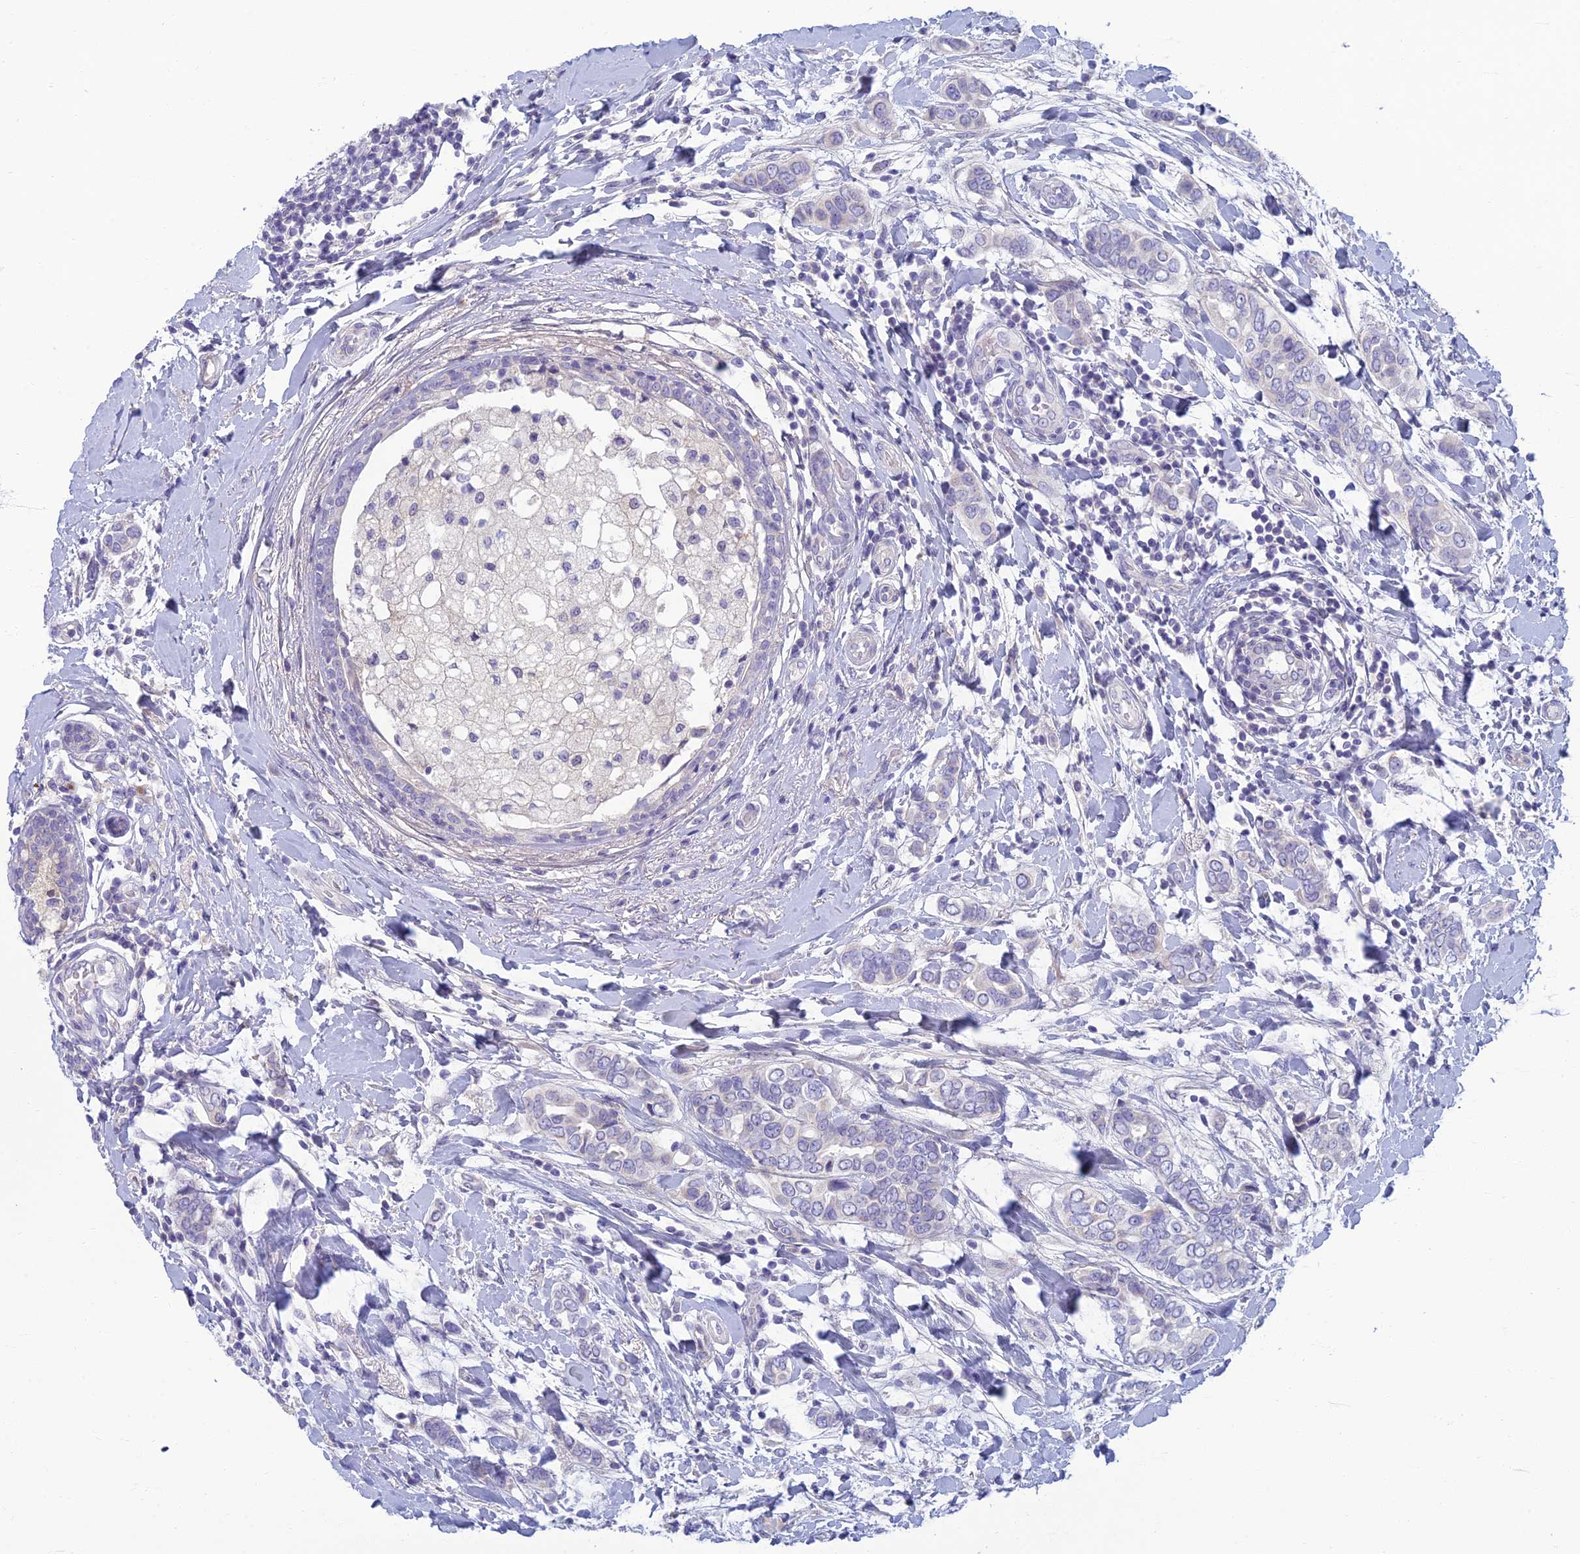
{"staining": {"intensity": "negative", "quantity": "none", "location": "none"}, "tissue": "breast cancer", "cell_type": "Tumor cells", "image_type": "cancer", "snomed": [{"axis": "morphology", "description": "Lobular carcinoma"}, {"axis": "topography", "description": "Breast"}], "caption": "Immunohistochemical staining of lobular carcinoma (breast) displays no significant expression in tumor cells.", "gene": "SLC25A41", "patient": {"sex": "female", "age": 51}}